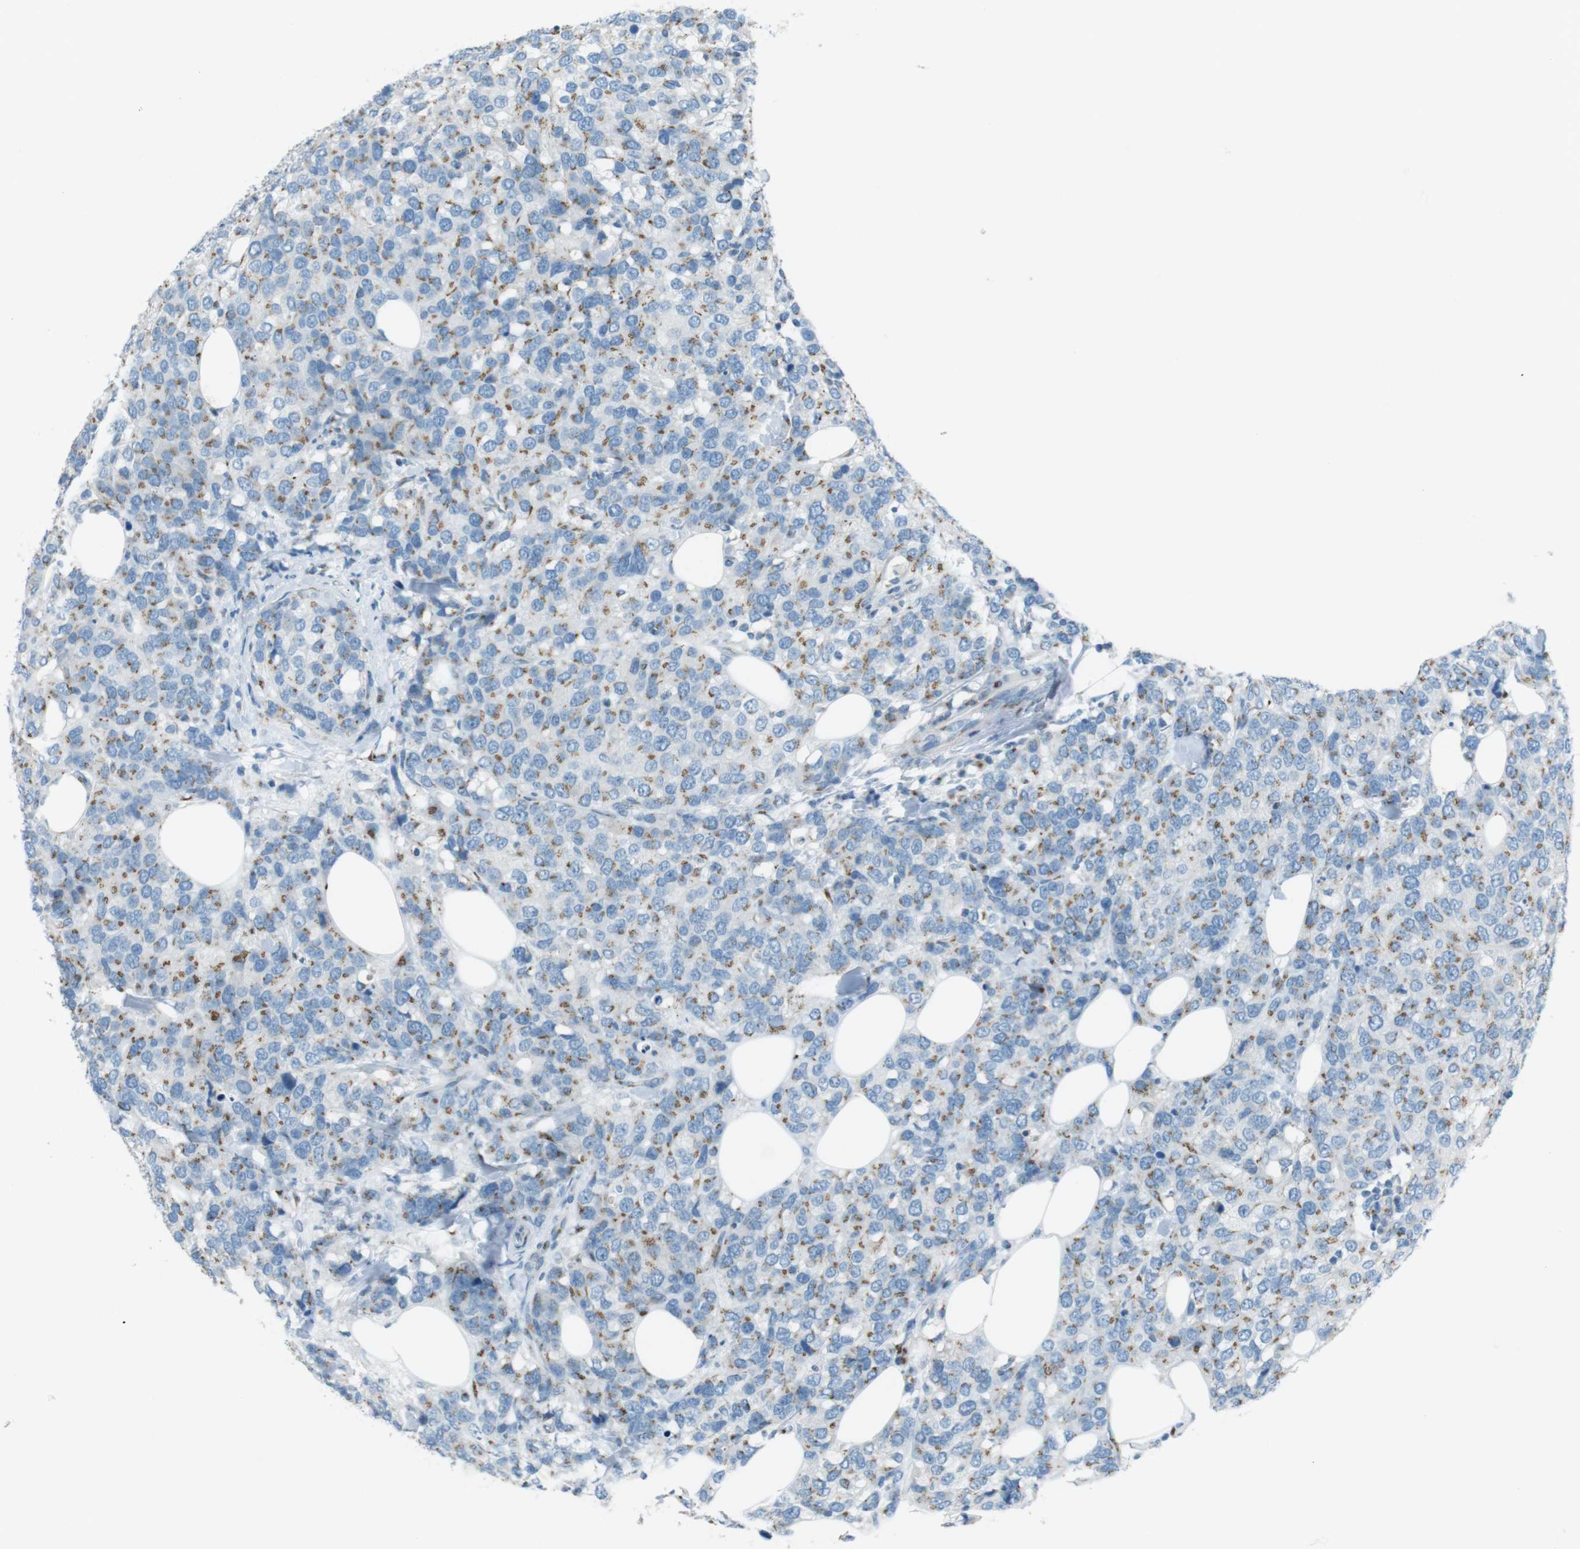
{"staining": {"intensity": "moderate", "quantity": "25%-75%", "location": "cytoplasmic/membranous"}, "tissue": "breast cancer", "cell_type": "Tumor cells", "image_type": "cancer", "snomed": [{"axis": "morphology", "description": "Lobular carcinoma"}, {"axis": "topography", "description": "Breast"}], "caption": "DAB immunohistochemical staining of breast lobular carcinoma demonstrates moderate cytoplasmic/membranous protein positivity in approximately 25%-75% of tumor cells. (DAB (3,3'-diaminobenzidine) = brown stain, brightfield microscopy at high magnification).", "gene": "TXNDC15", "patient": {"sex": "female", "age": 59}}